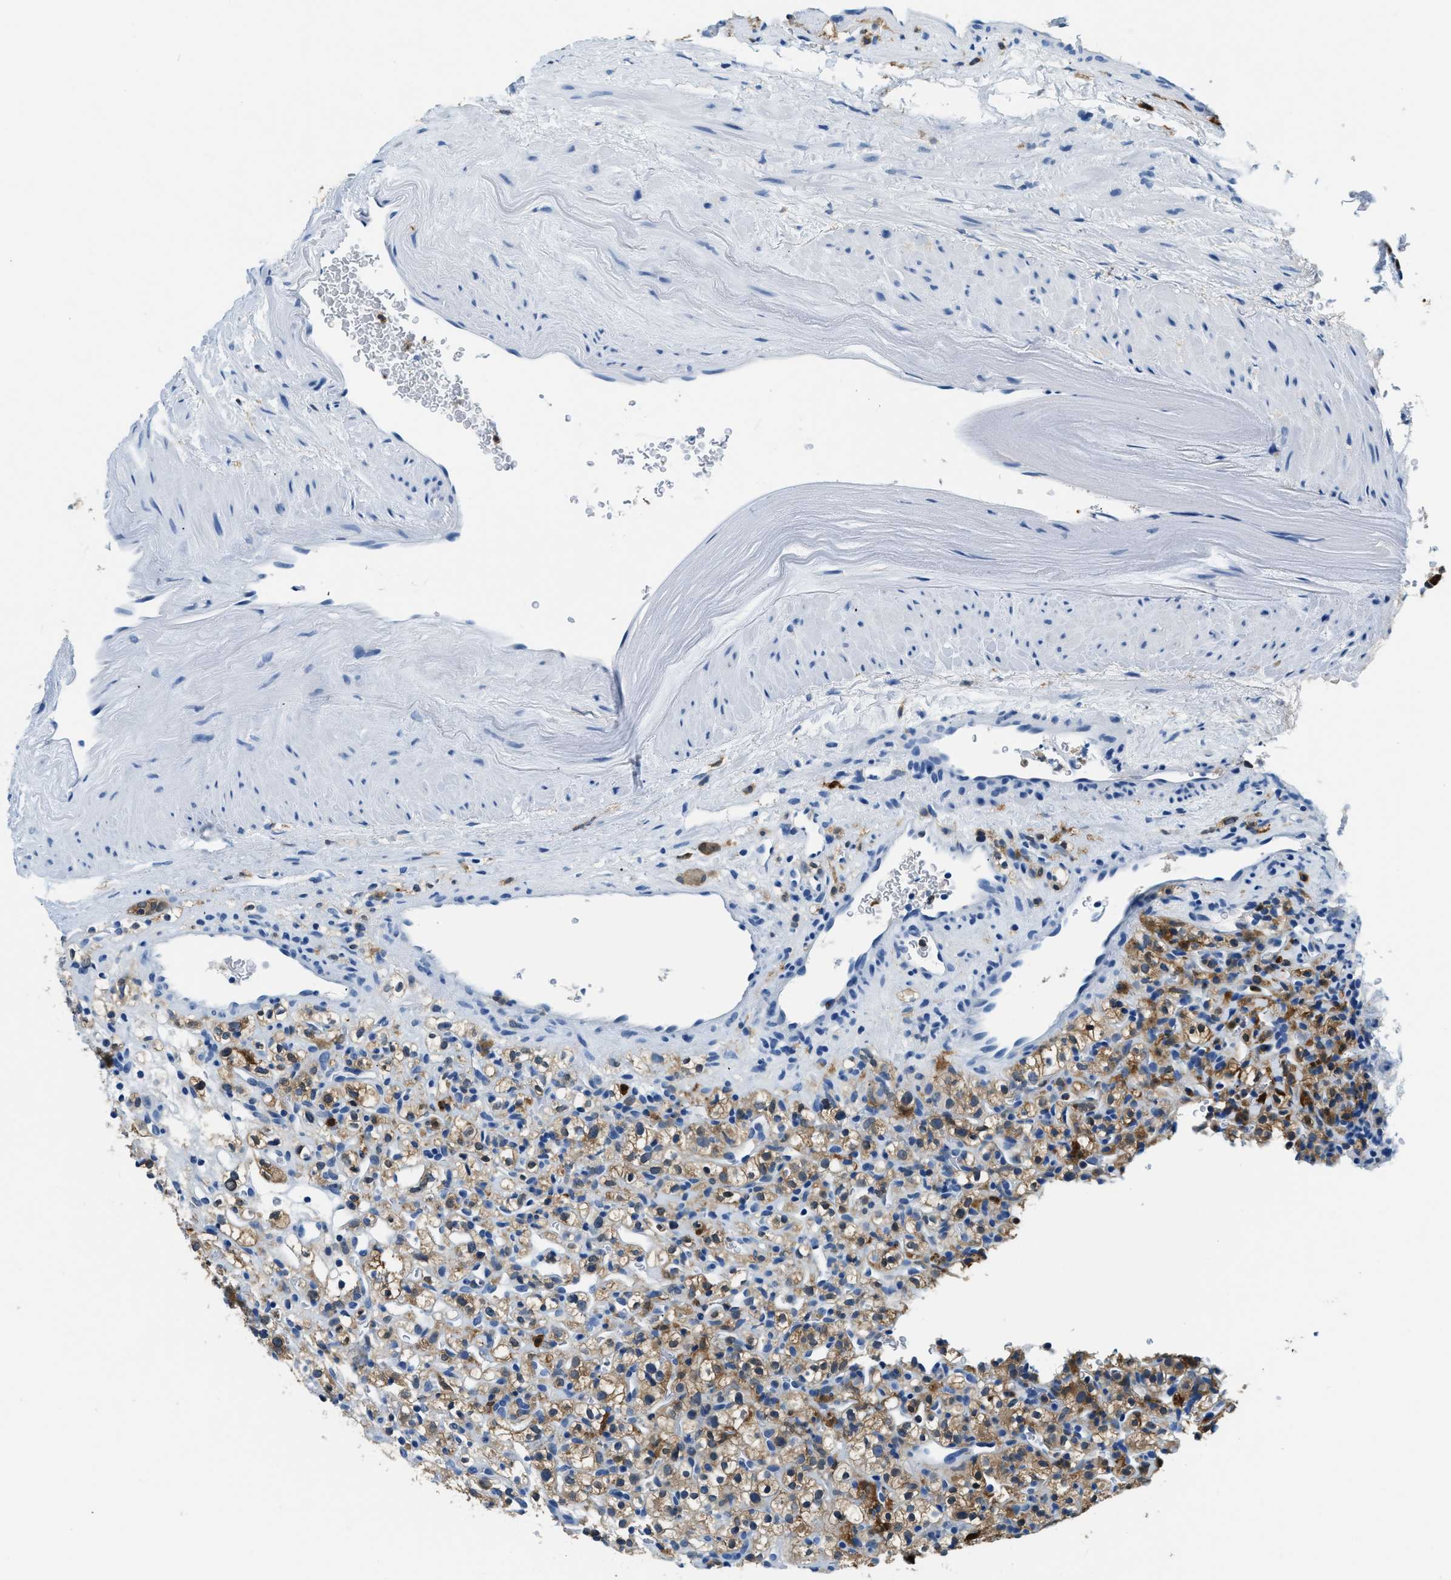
{"staining": {"intensity": "moderate", "quantity": ">75%", "location": "cytoplasmic/membranous"}, "tissue": "renal cancer", "cell_type": "Tumor cells", "image_type": "cancer", "snomed": [{"axis": "morphology", "description": "Normal tissue, NOS"}, {"axis": "morphology", "description": "Adenocarcinoma, NOS"}, {"axis": "topography", "description": "Kidney"}], "caption": "Immunohistochemical staining of adenocarcinoma (renal) reveals moderate cytoplasmic/membranous protein staining in about >75% of tumor cells. (DAB = brown stain, brightfield microscopy at high magnification).", "gene": "CAPG", "patient": {"sex": "female", "age": 72}}